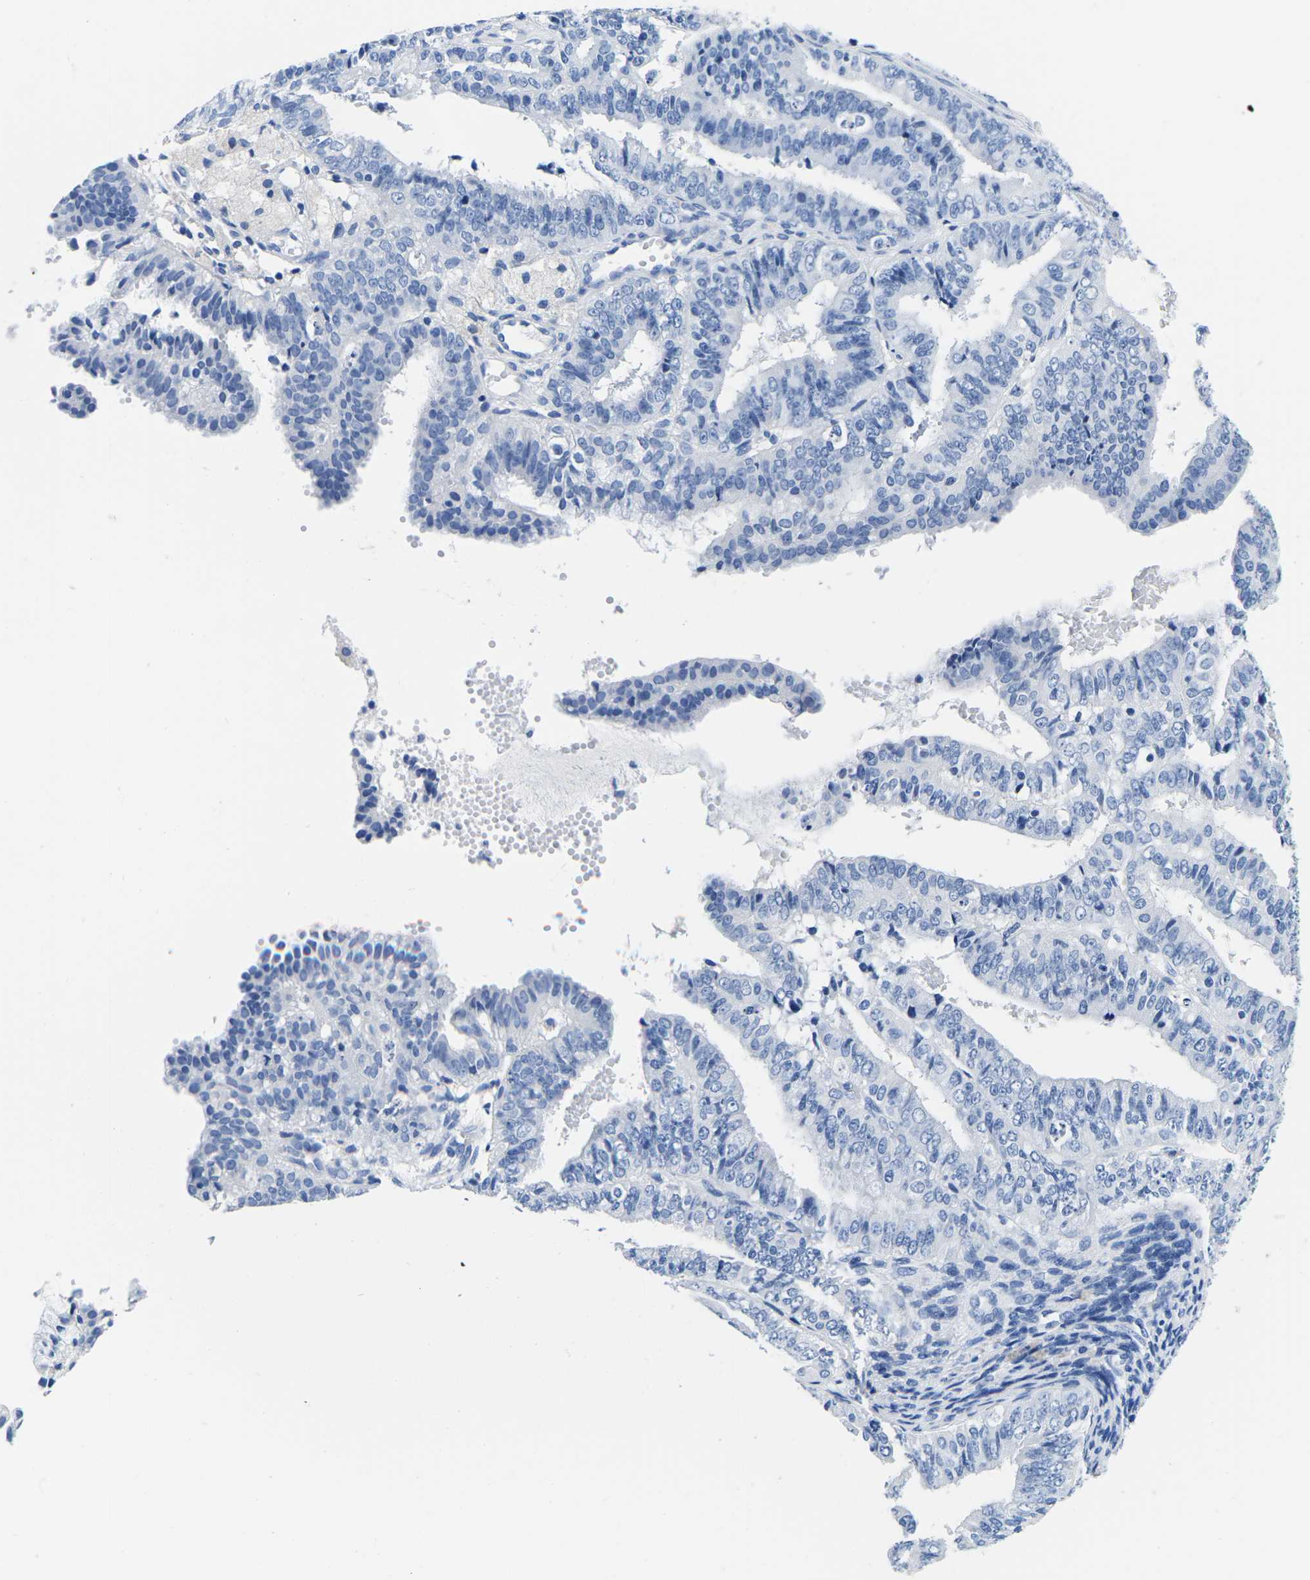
{"staining": {"intensity": "negative", "quantity": "none", "location": "none"}, "tissue": "endometrial cancer", "cell_type": "Tumor cells", "image_type": "cancer", "snomed": [{"axis": "morphology", "description": "Adenocarcinoma, NOS"}, {"axis": "topography", "description": "Endometrium"}], "caption": "DAB immunohistochemical staining of endometrial adenocarcinoma shows no significant expression in tumor cells. (Stains: DAB (3,3'-diaminobenzidine) IHC with hematoxylin counter stain, Microscopy: brightfield microscopy at high magnification).", "gene": "CYP1A2", "patient": {"sex": "female", "age": 63}}